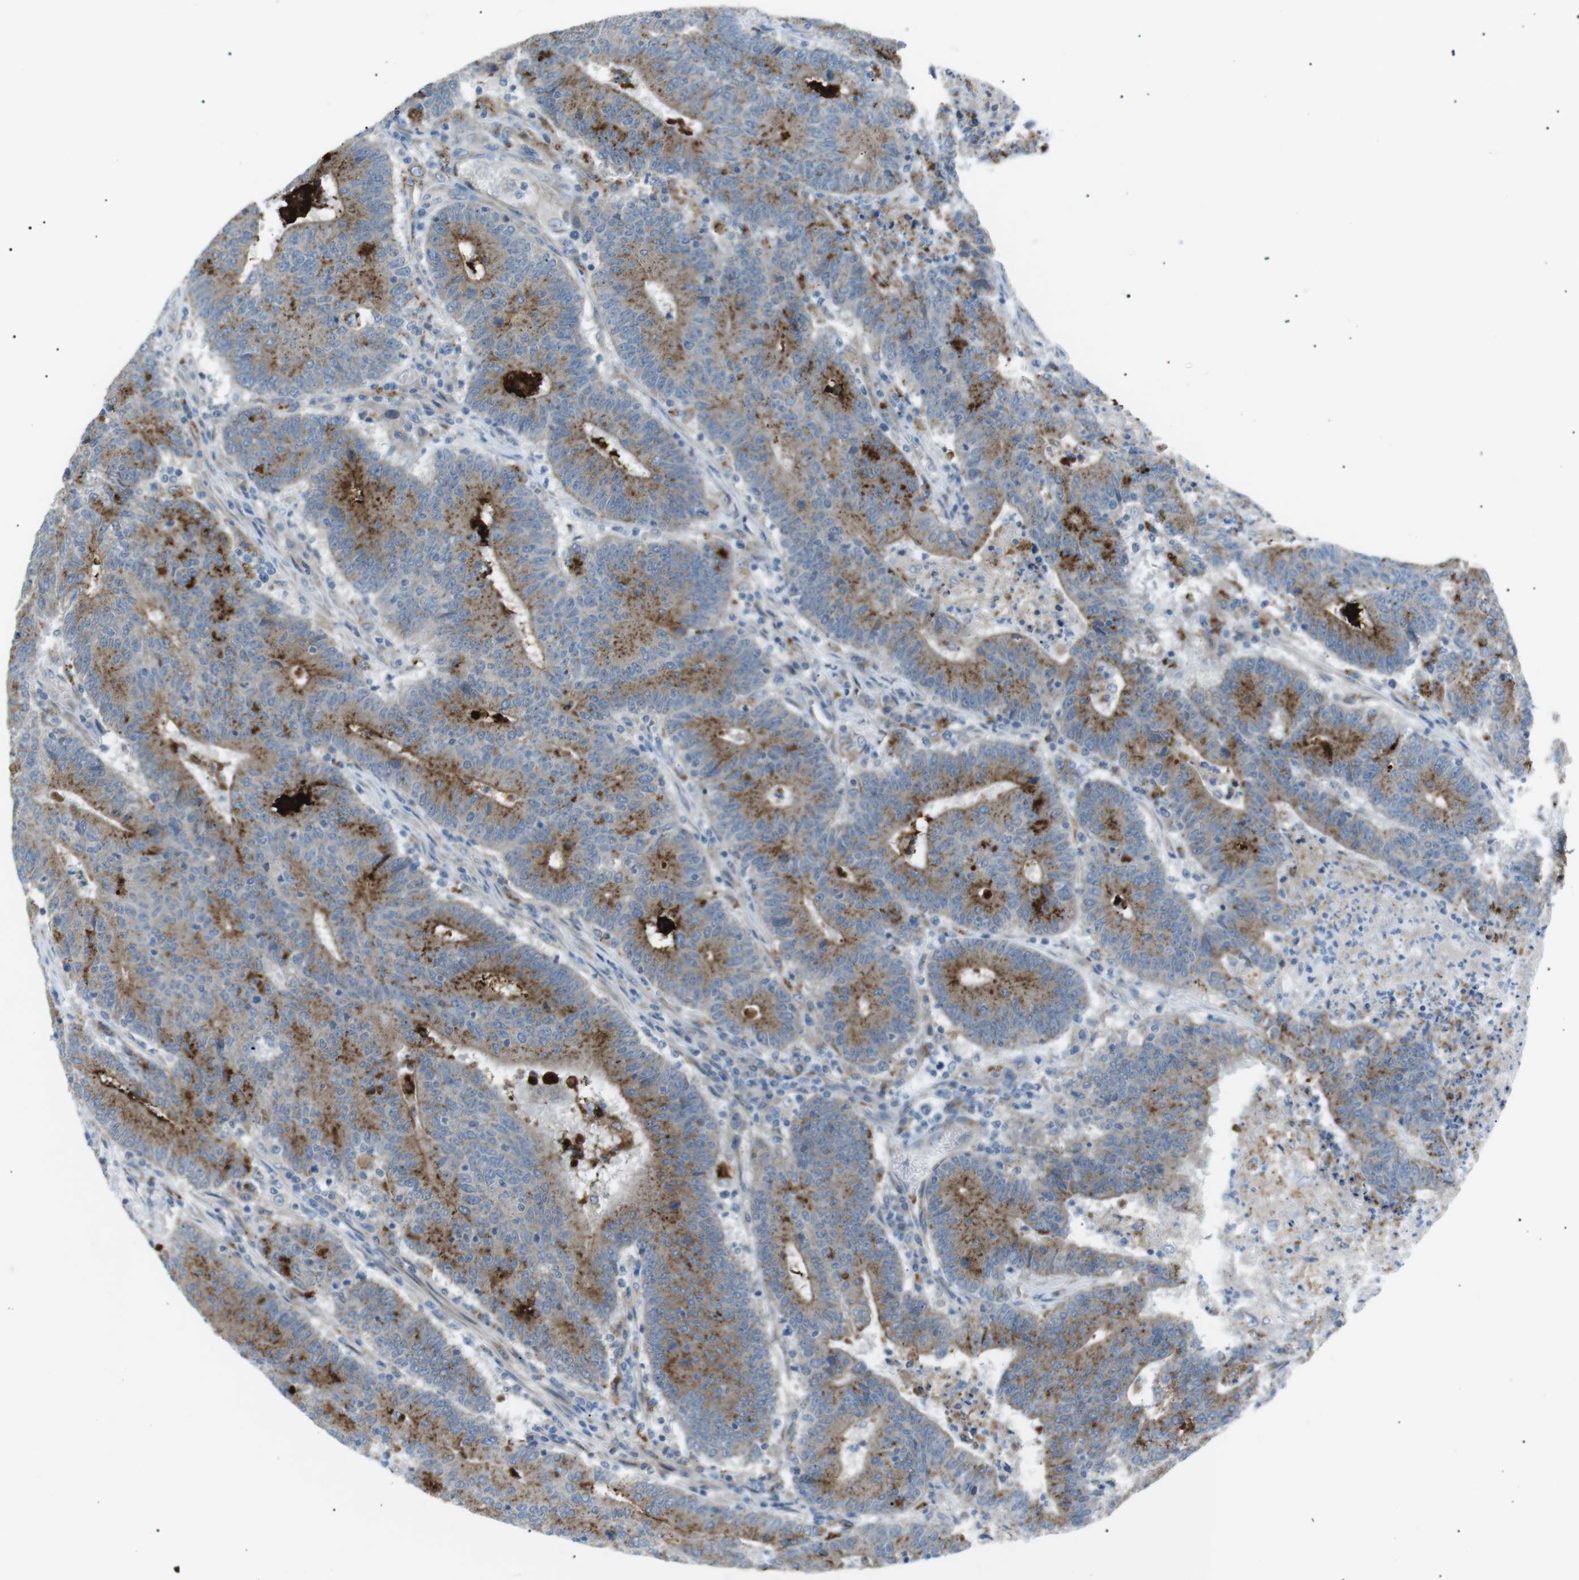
{"staining": {"intensity": "moderate", "quantity": "25%-75%", "location": "cytoplasmic/membranous"}, "tissue": "colorectal cancer", "cell_type": "Tumor cells", "image_type": "cancer", "snomed": [{"axis": "morphology", "description": "Normal tissue, NOS"}, {"axis": "morphology", "description": "Adenocarcinoma, NOS"}, {"axis": "topography", "description": "Colon"}], "caption": "Adenocarcinoma (colorectal) tissue displays moderate cytoplasmic/membranous positivity in about 25%-75% of tumor cells, visualized by immunohistochemistry.", "gene": "B4GALNT2", "patient": {"sex": "female", "age": 75}}